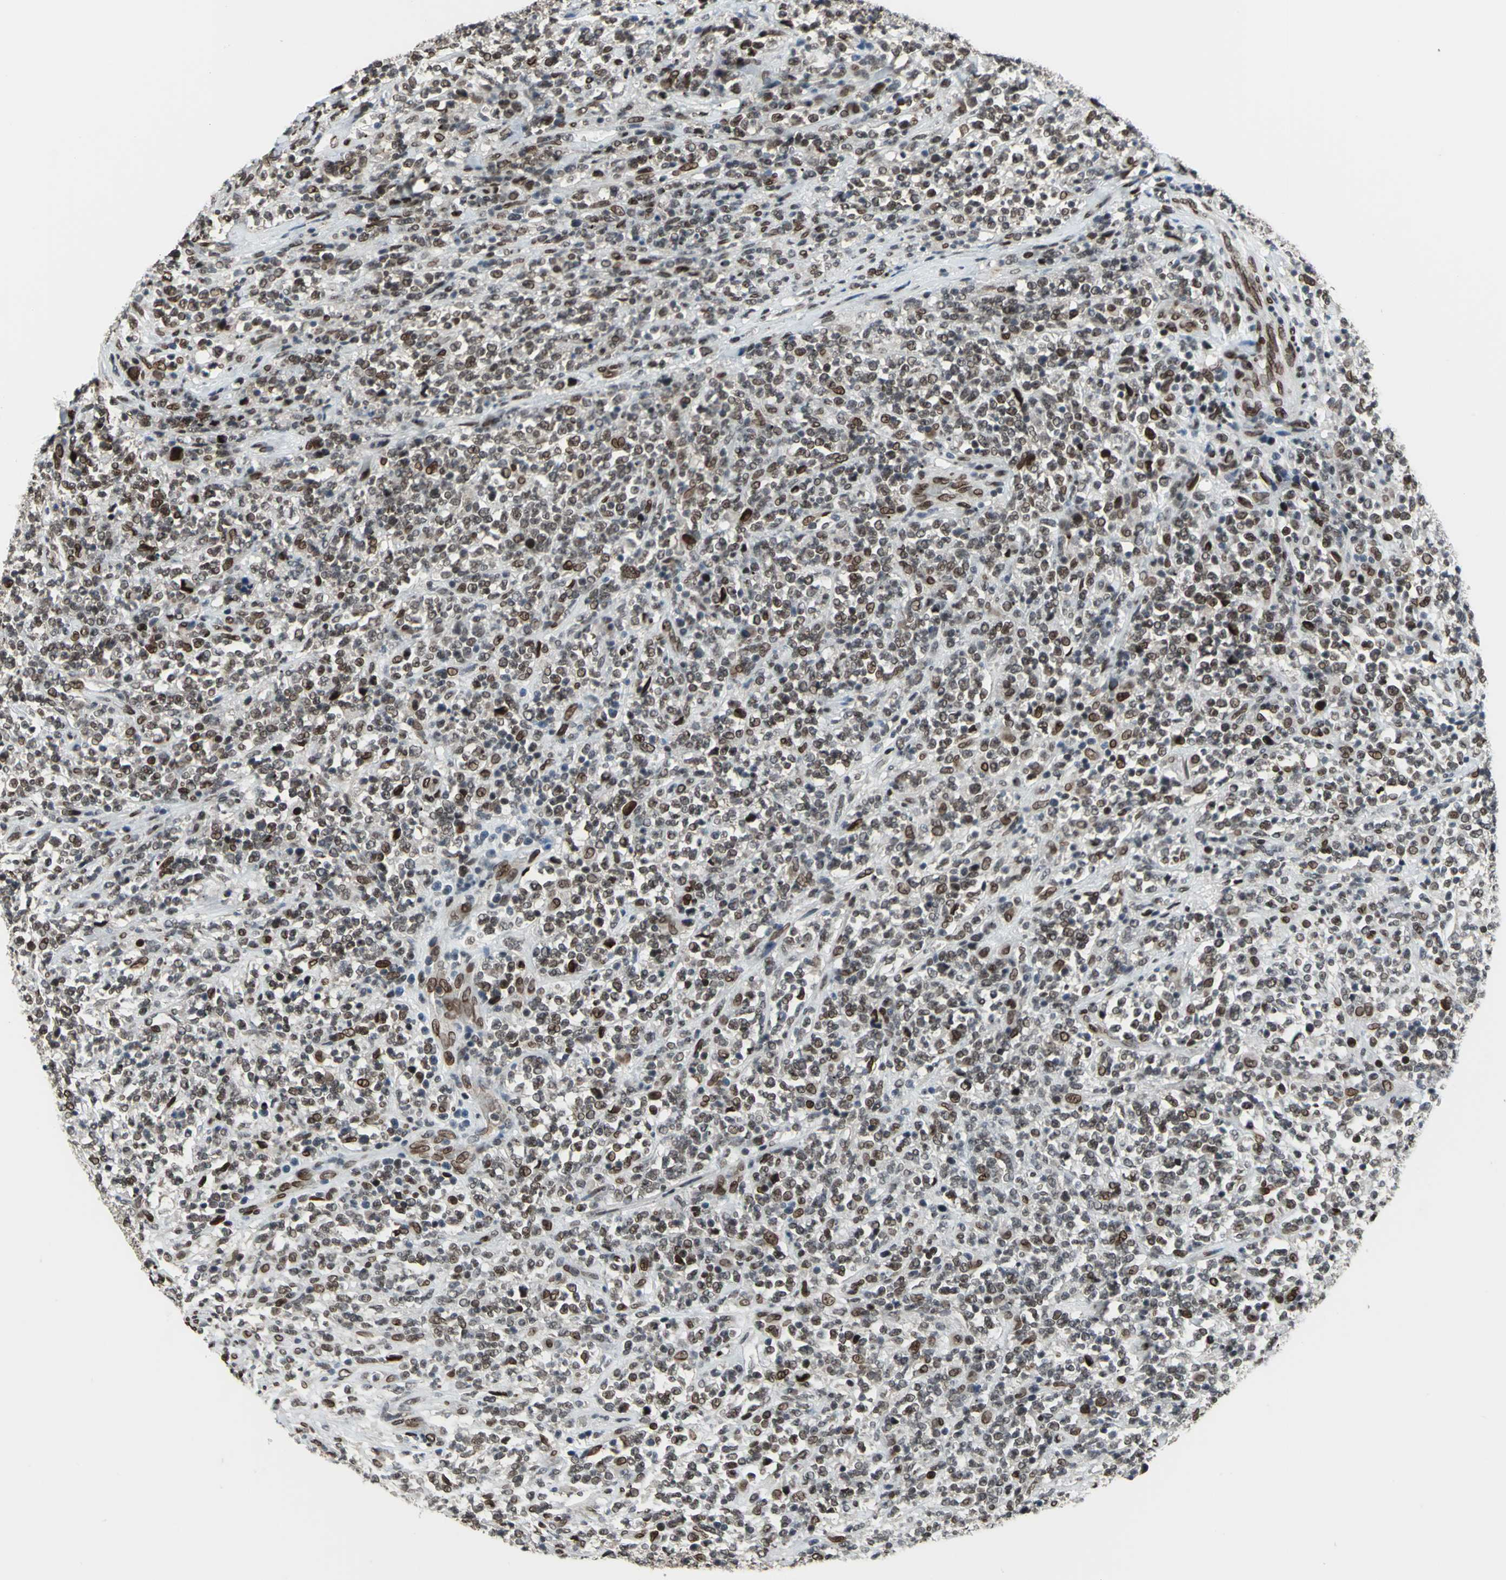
{"staining": {"intensity": "moderate", "quantity": ">75%", "location": "nuclear"}, "tissue": "lymphoma", "cell_type": "Tumor cells", "image_type": "cancer", "snomed": [{"axis": "morphology", "description": "Malignant lymphoma, non-Hodgkin's type, High grade"}, {"axis": "topography", "description": "Soft tissue"}], "caption": "Immunohistochemistry (IHC) (DAB (3,3'-diaminobenzidine)) staining of human high-grade malignant lymphoma, non-Hodgkin's type exhibits moderate nuclear protein expression in approximately >75% of tumor cells.", "gene": "ISY1", "patient": {"sex": "male", "age": 18}}